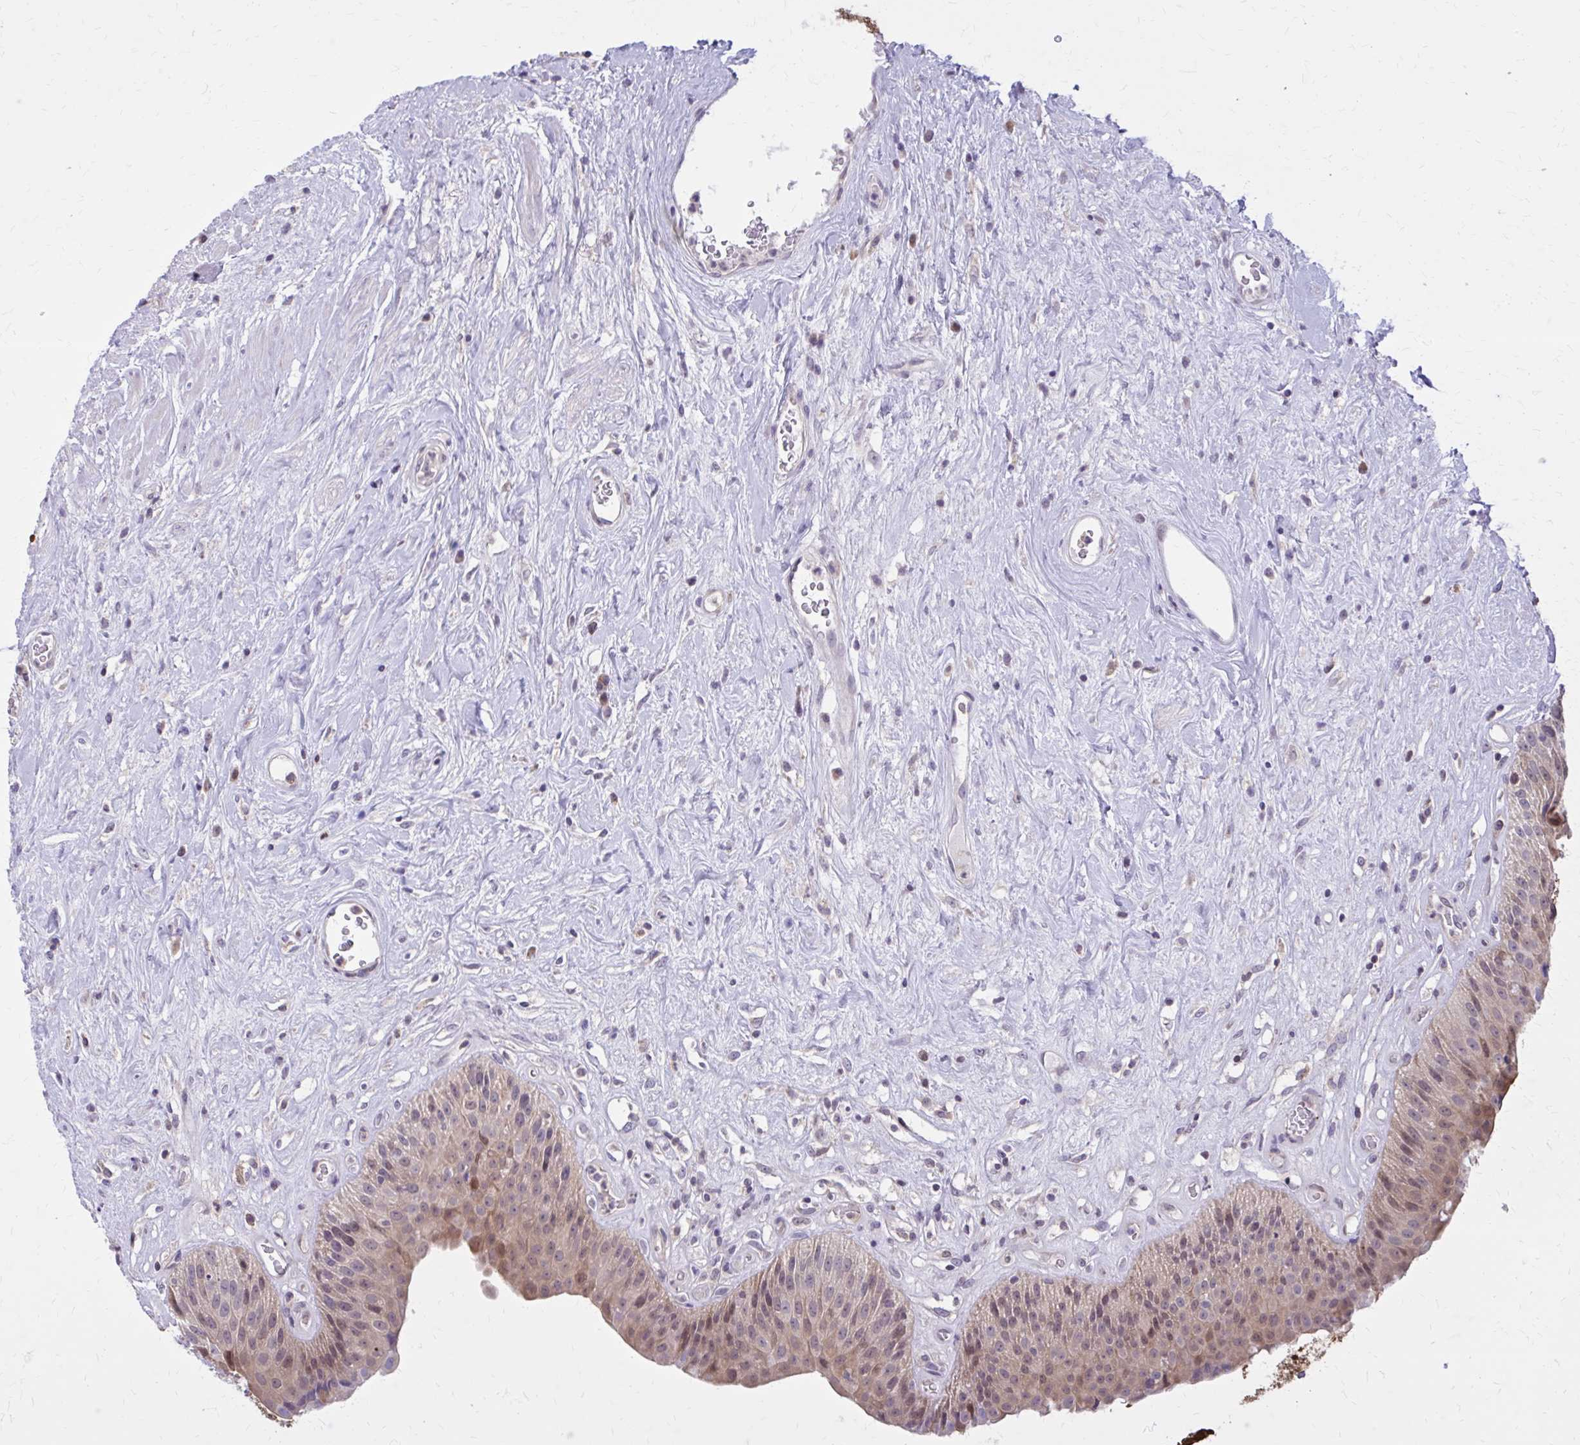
{"staining": {"intensity": "weak", "quantity": ">75%", "location": "cytoplasmic/membranous"}, "tissue": "urinary bladder", "cell_type": "Urothelial cells", "image_type": "normal", "snomed": [{"axis": "morphology", "description": "Normal tissue, NOS"}, {"axis": "topography", "description": "Urinary bladder"}], "caption": "A brown stain highlights weak cytoplasmic/membranous positivity of a protein in urothelial cells of normal urinary bladder.", "gene": "DBI", "patient": {"sex": "female", "age": 56}}